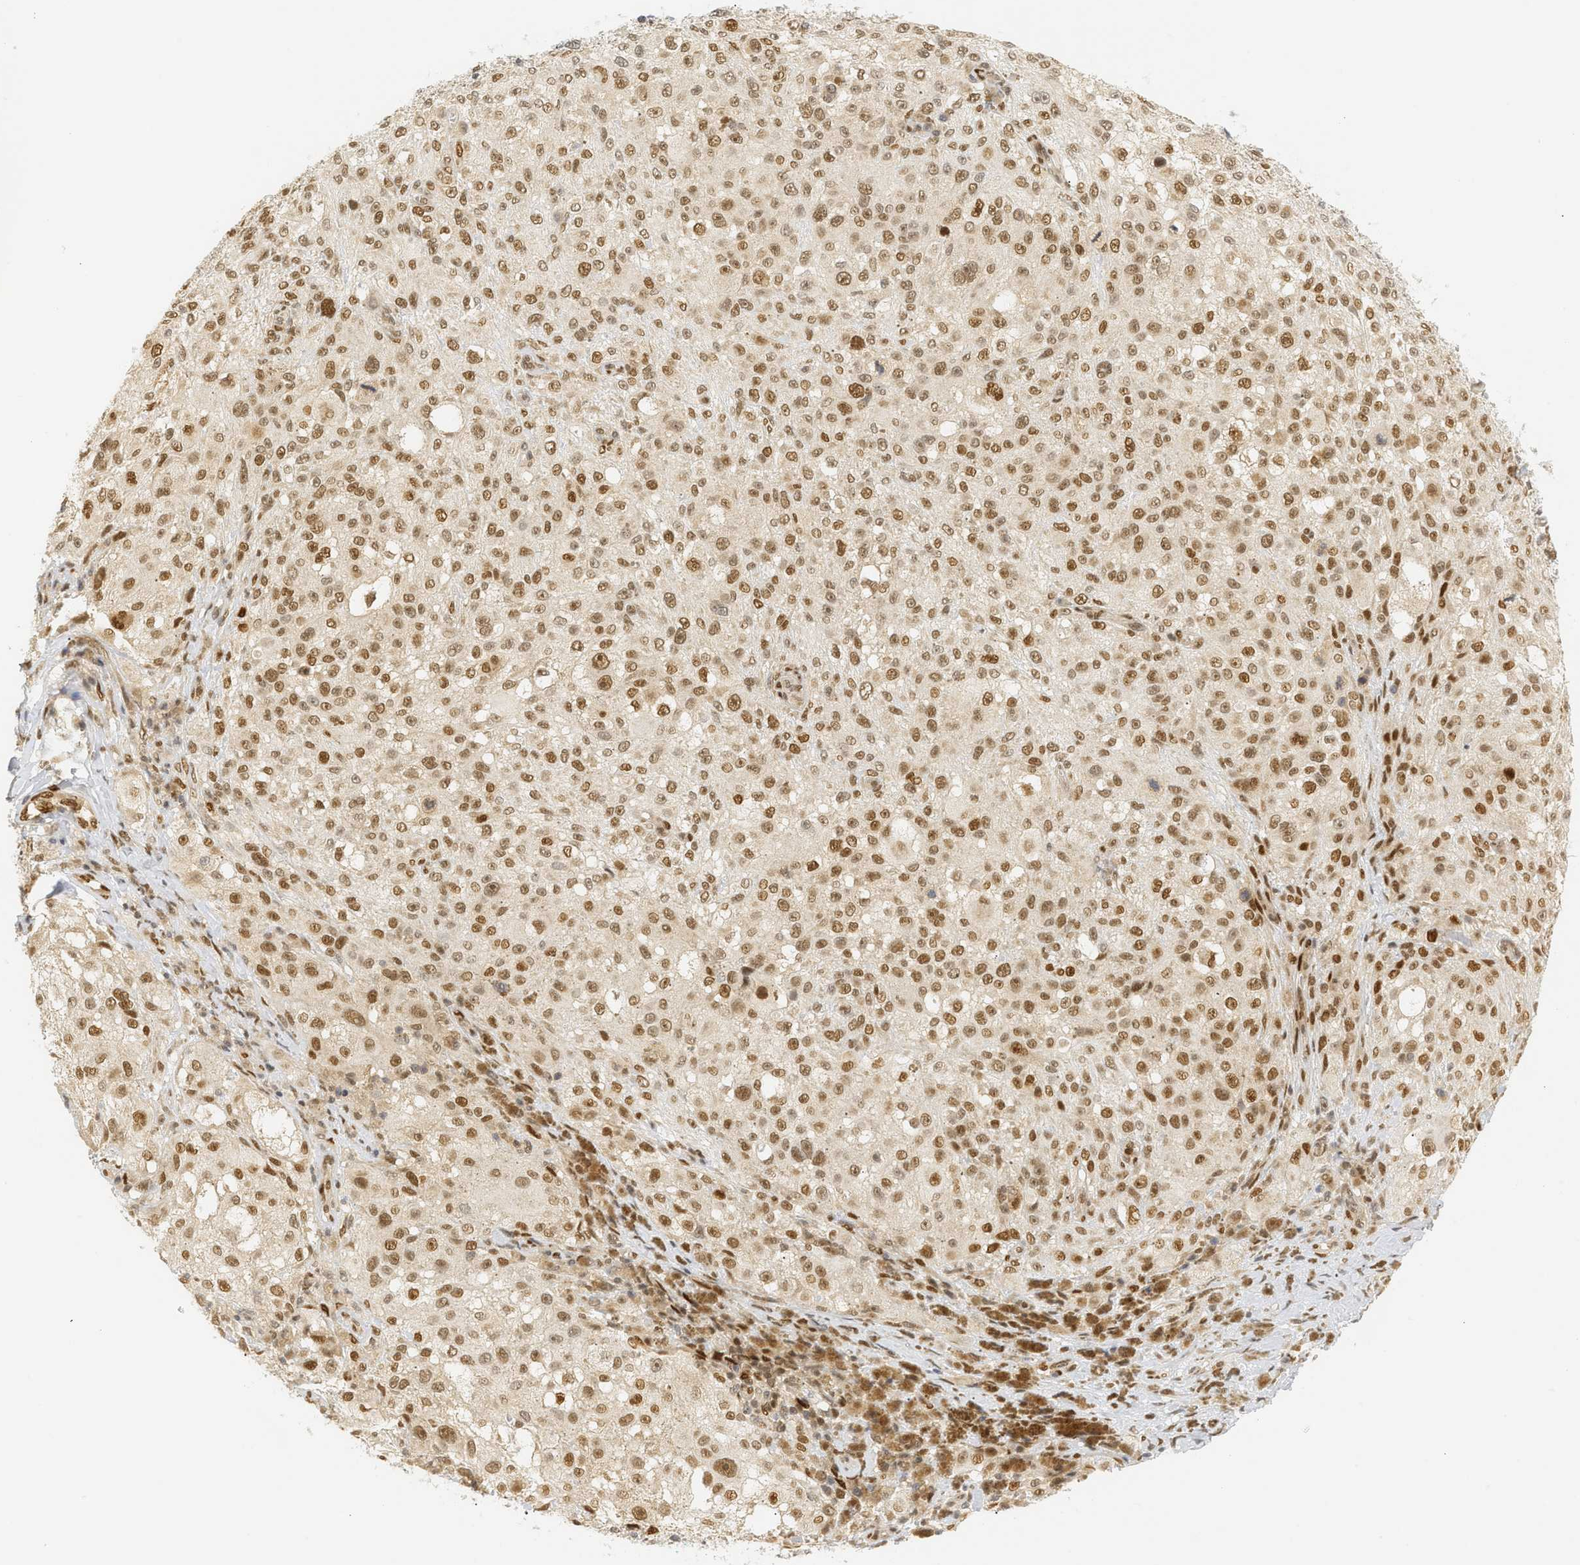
{"staining": {"intensity": "strong", "quantity": ">75%", "location": "nuclear"}, "tissue": "melanoma", "cell_type": "Tumor cells", "image_type": "cancer", "snomed": [{"axis": "morphology", "description": "Necrosis, NOS"}, {"axis": "morphology", "description": "Malignant melanoma, NOS"}, {"axis": "topography", "description": "Skin"}], "caption": "Melanoma was stained to show a protein in brown. There is high levels of strong nuclear expression in approximately >75% of tumor cells.", "gene": "SSBP2", "patient": {"sex": "female", "age": 87}}